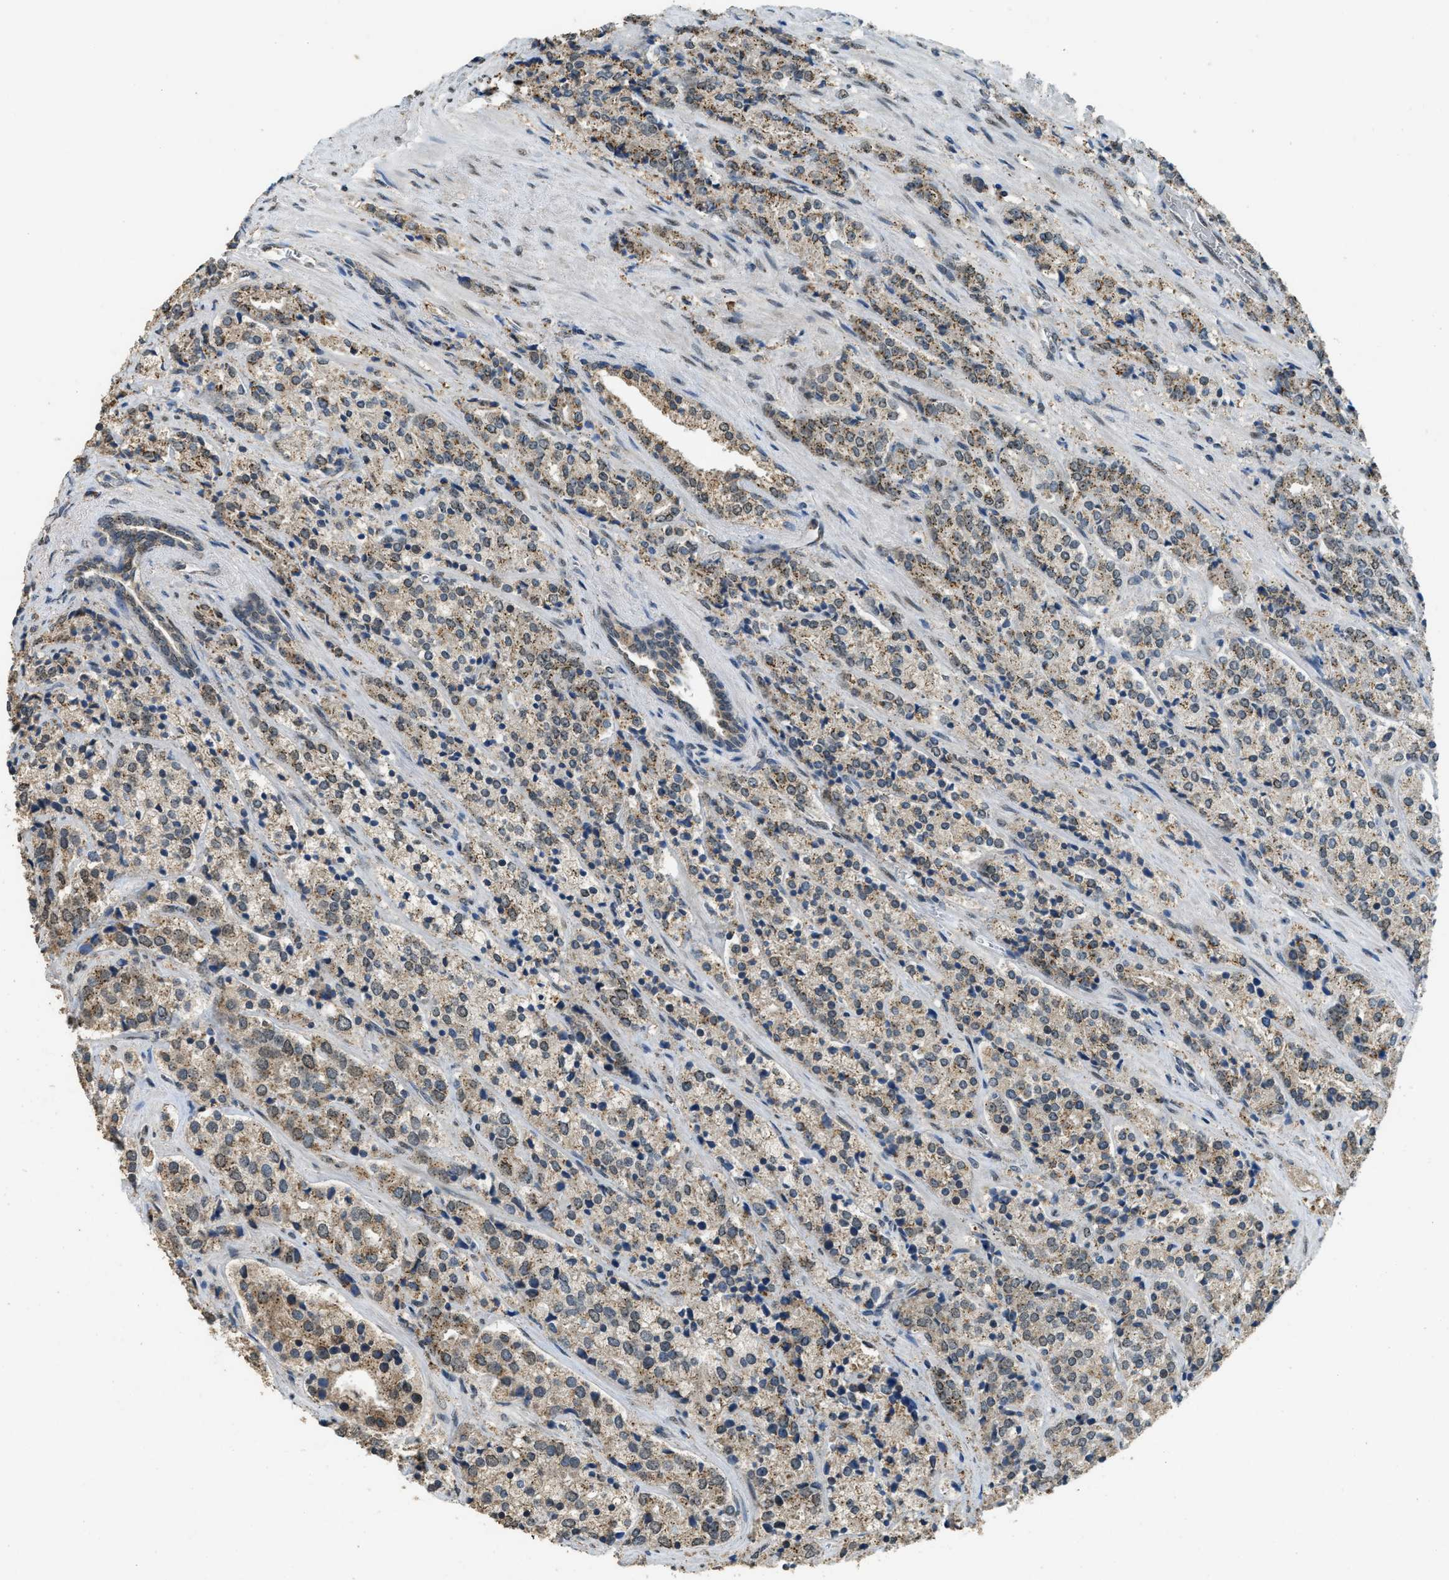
{"staining": {"intensity": "moderate", "quantity": ">75%", "location": "cytoplasmic/membranous"}, "tissue": "prostate cancer", "cell_type": "Tumor cells", "image_type": "cancer", "snomed": [{"axis": "morphology", "description": "Adenocarcinoma, High grade"}, {"axis": "topography", "description": "Prostate"}], "caption": "Protein staining by immunohistochemistry displays moderate cytoplasmic/membranous expression in approximately >75% of tumor cells in high-grade adenocarcinoma (prostate).", "gene": "IPO7", "patient": {"sex": "male", "age": 71}}